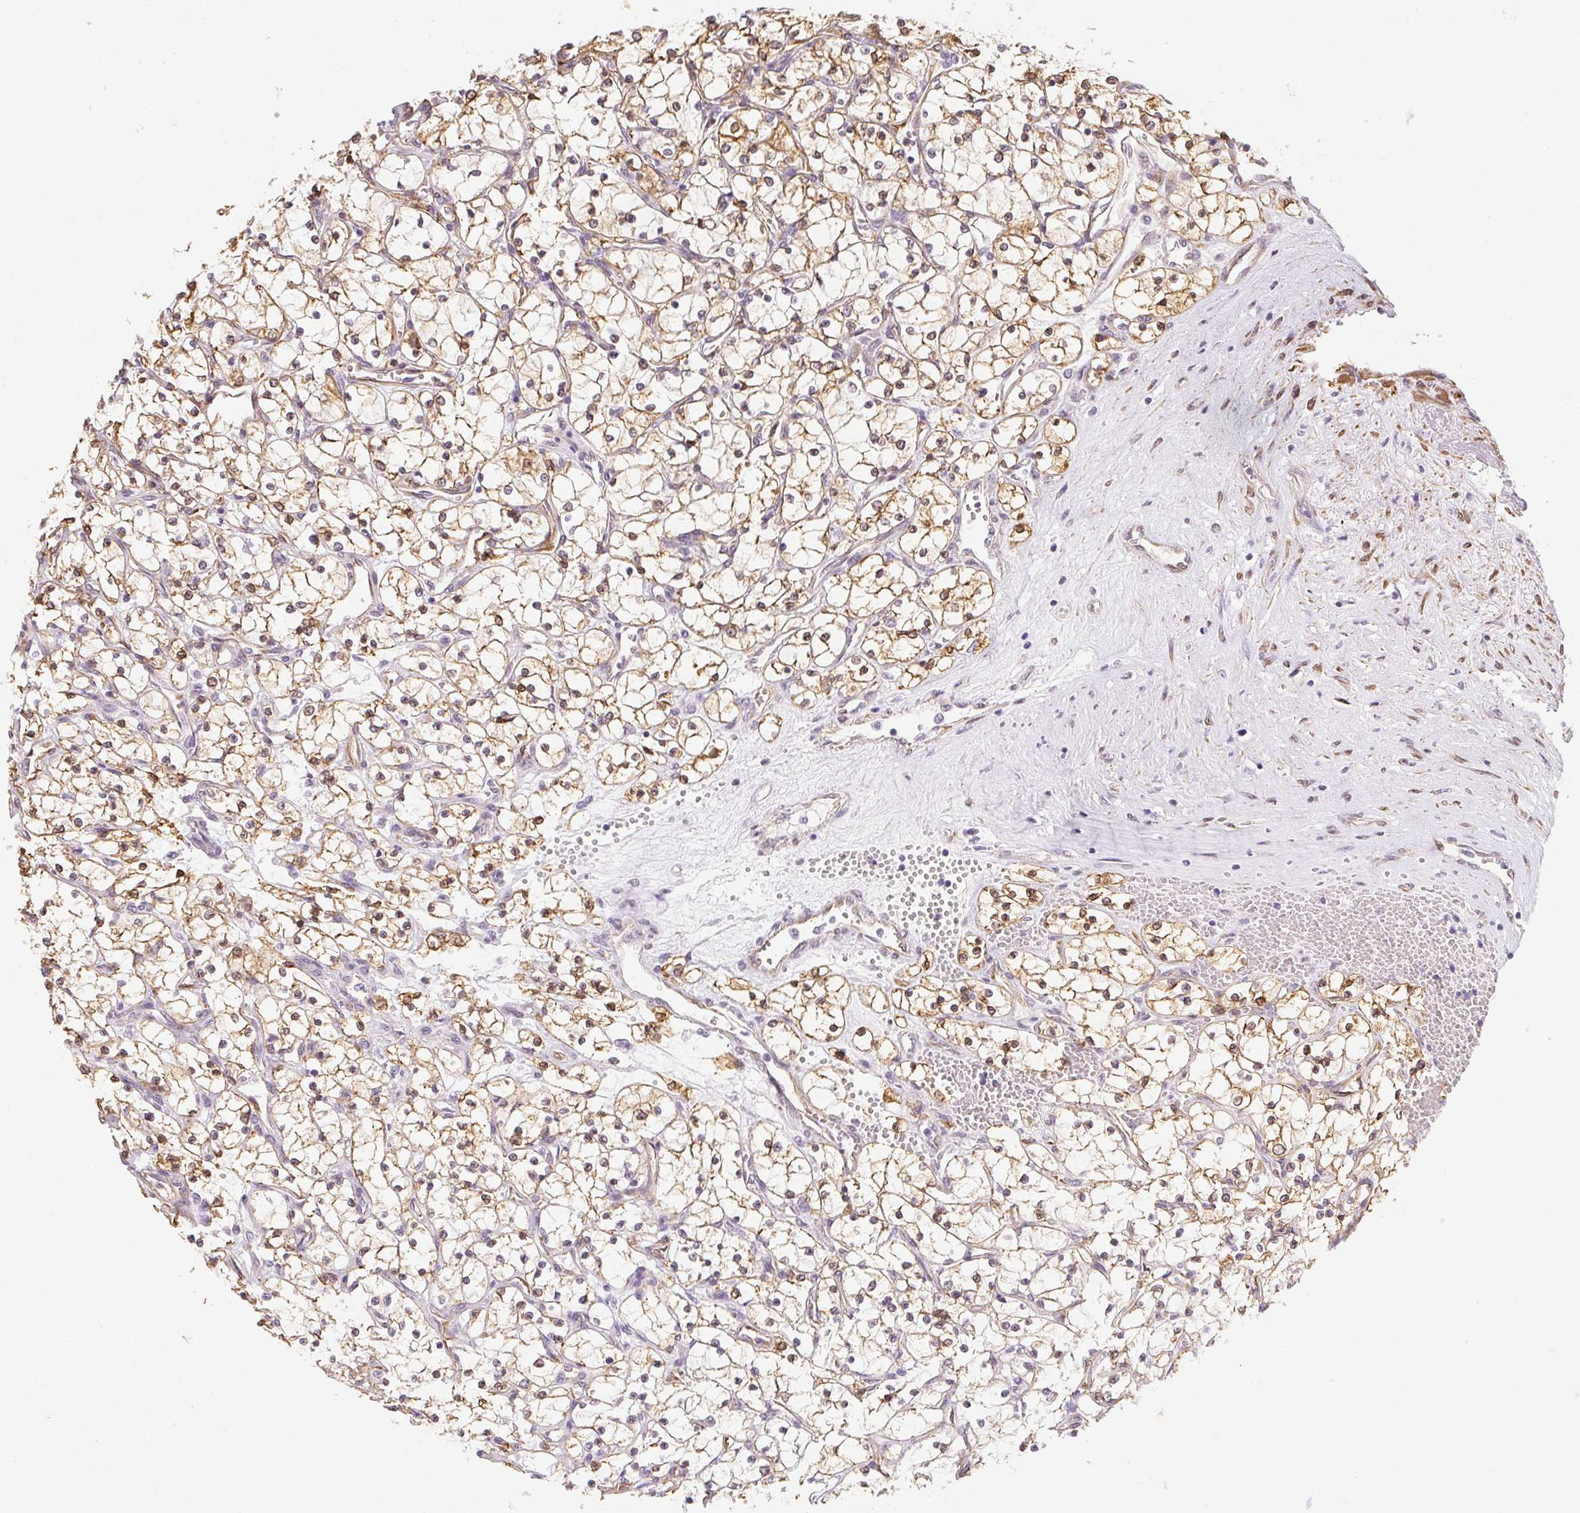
{"staining": {"intensity": "moderate", "quantity": "<25%", "location": "cytoplasmic/membranous"}, "tissue": "renal cancer", "cell_type": "Tumor cells", "image_type": "cancer", "snomed": [{"axis": "morphology", "description": "Adenocarcinoma, NOS"}, {"axis": "topography", "description": "Kidney"}], "caption": "Immunohistochemistry histopathology image of human renal adenocarcinoma stained for a protein (brown), which shows low levels of moderate cytoplasmic/membranous positivity in approximately <25% of tumor cells.", "gene": "RSBN1", "patient": {"sex": "female", "age": 69}}